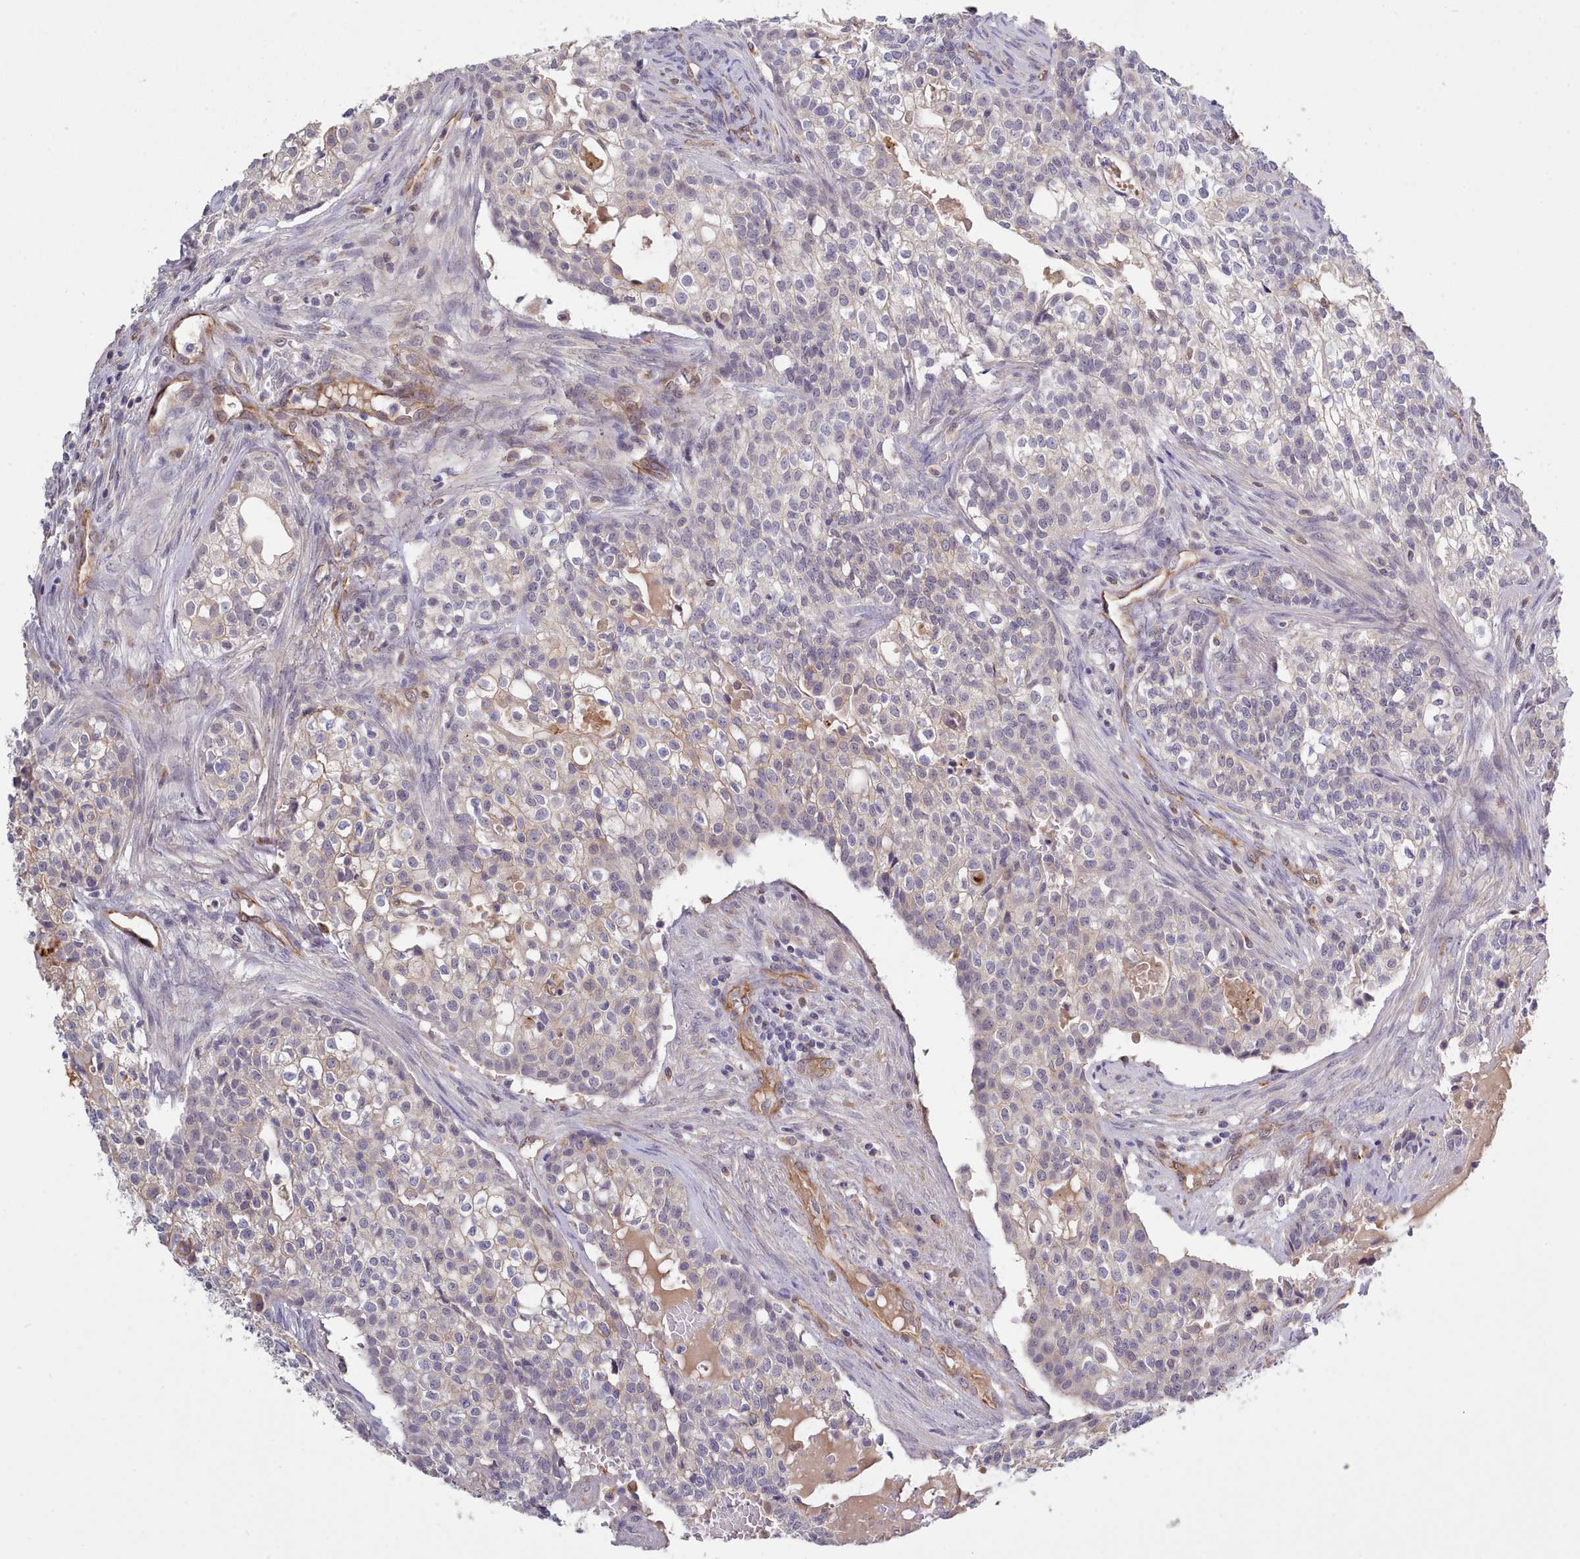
{"staining": {"intensity": "negative", "quantity": "none", "location": "none"}, "tissue": "head and neck cancer", "cell_type": "Tumor cells", "image_type": "cancer", "snomed": [{"axis": "morphology", "description": "Adenocarcinoma, NOS"}, {"axis": "topography", "description": "Head-Neck"}], "caption": "Tumor cells are negative for brown protein staining in adenocarcinoma (head and neck).", "gene": "ZC3H13", "patient": {"sex": "male", "age": 81}}